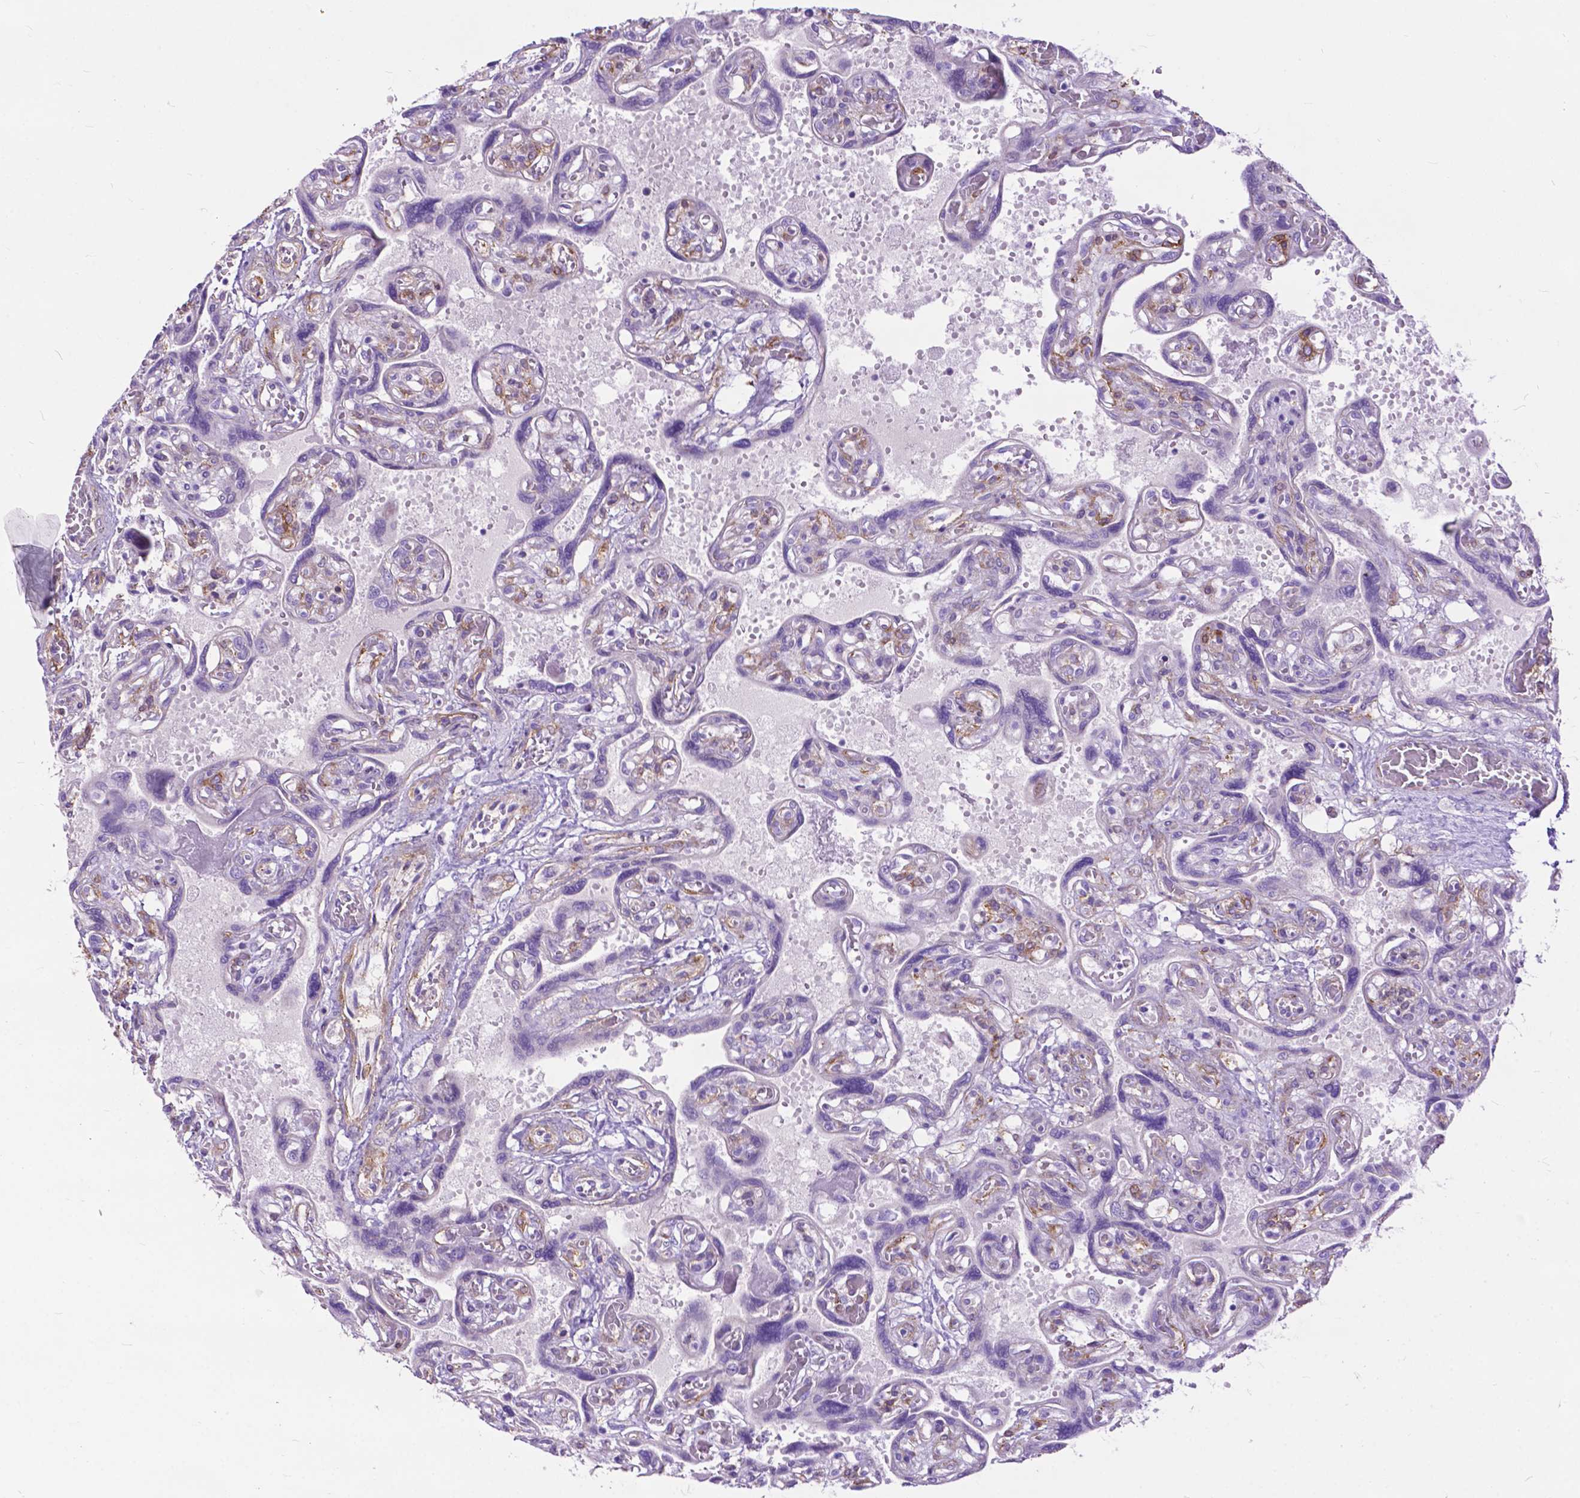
{"staining": {"intensity": "moderate", "quantity": ">75%", "location": "cytoplasmic/membranous"}, "tissue": "placenta", "cell_type": "Decidual cells", "image_type": "normal", "snomed": [{"axis": "morphology", "description": "Normal tissue, NOS"}, {"axis": "topography", "description": "Placenta"}], "caption": "Brown immunohistochemical staining in unremarkable placenta shows moderate cytoplasmic/membranous positivity in approximately >75% of decidual cells. The protein of interest is shown in brown color, while the nuclei are stained blue.", "gene": "PCDHA12", "patient": {"sex": "female", "age": 32}}